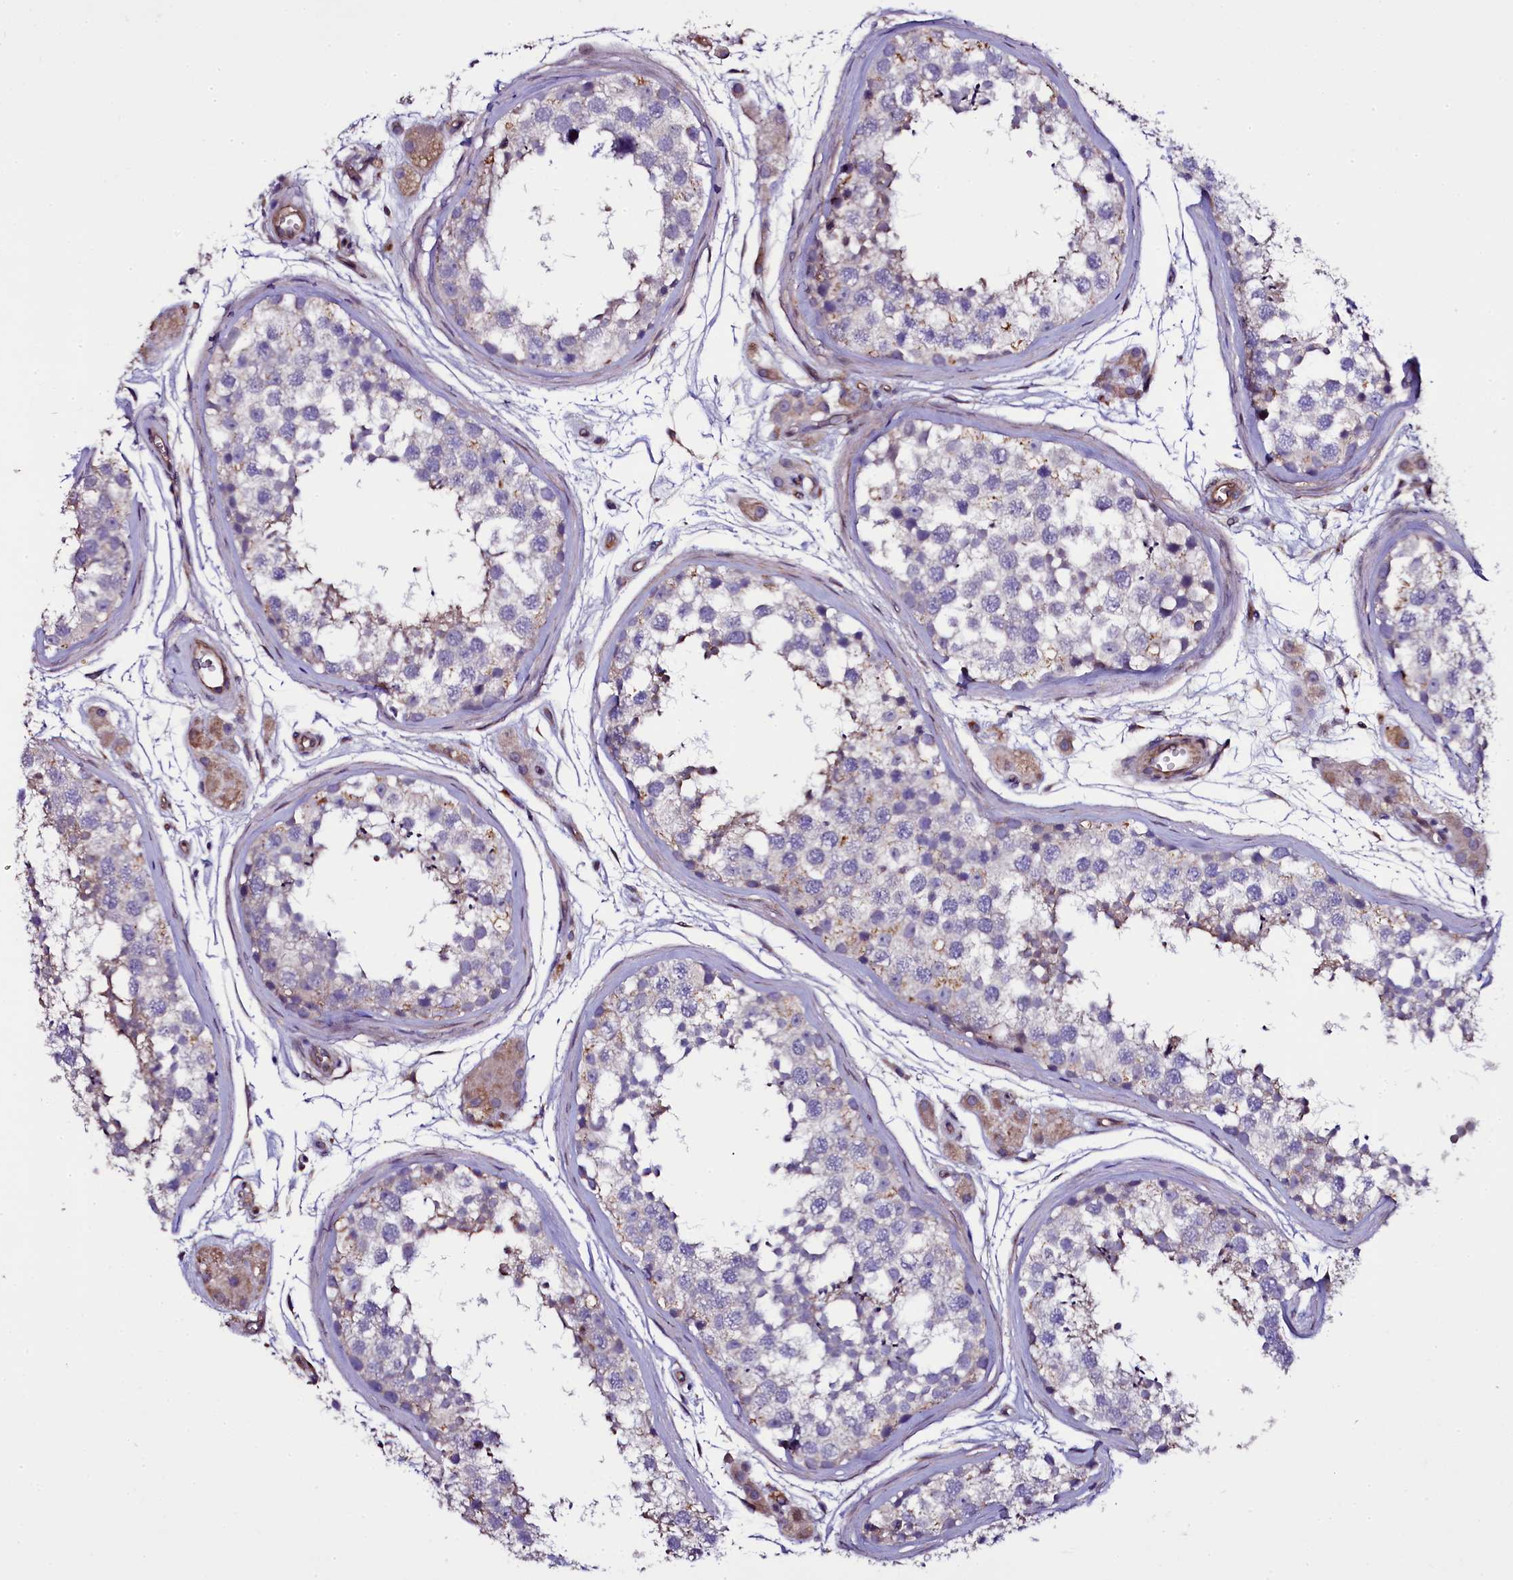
{"staining": {"intensity": "negative", "quantity": "none", "location": "none"}, "tissue": "testis", "cell_type": "Cells in seminiferous ducts", "image_type": "normal", "snomed": [{"axis": "morphology", "description": "Normal tissue, NOS"}, {"axis": "topography", "description": "Testis"}], "caption": "Immunohistochemistry (IHC) photomicrograph of normal human testis stained for a protein (brown), which exhibits no expression in cells in seminiferous ducts.", "gene": "MEX3C", "patient": {"sex": "male", "age": 56}}